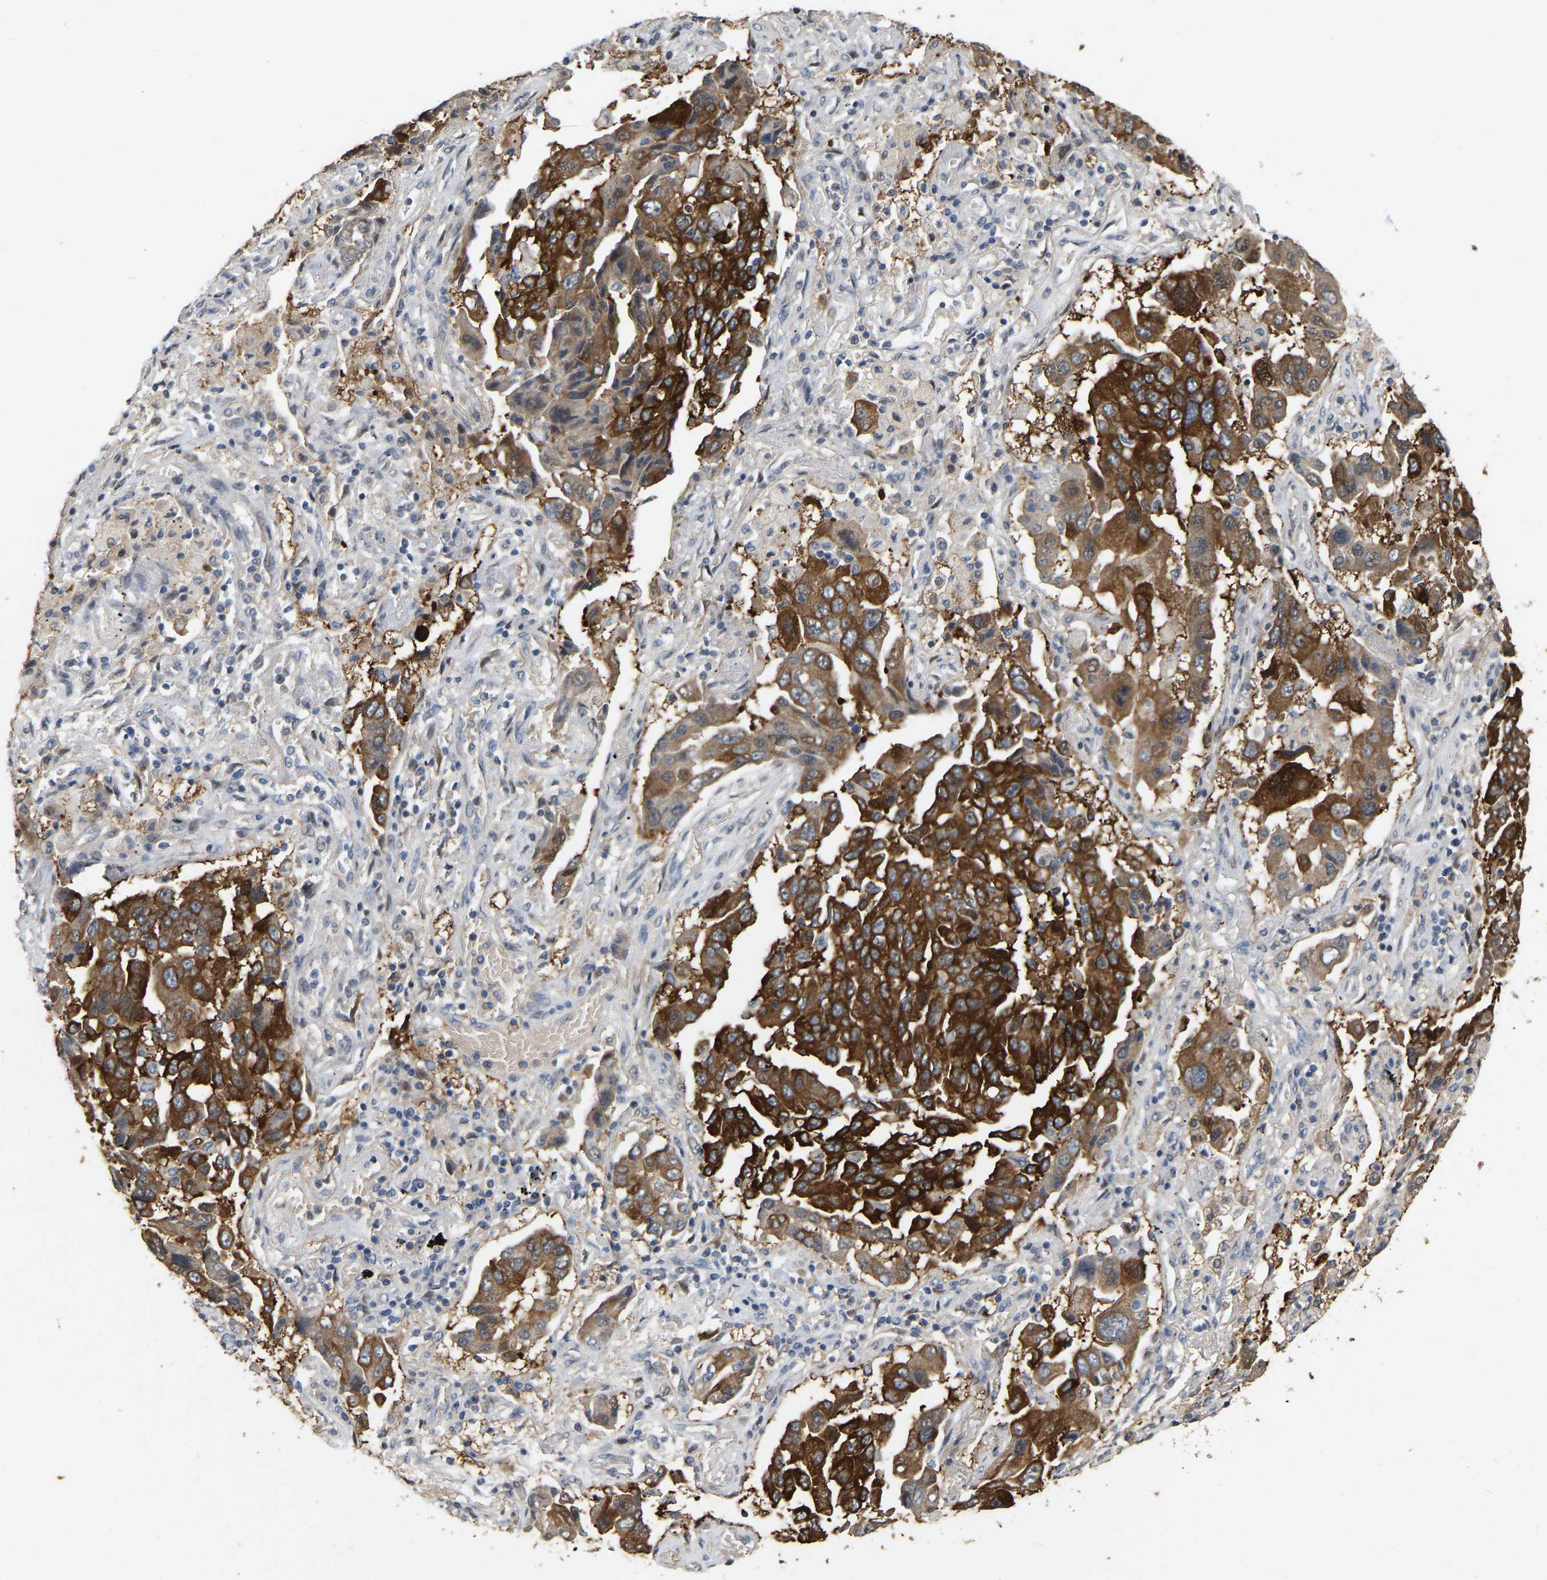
{"staining": {"intensity": "strong", "quantity": ">75%", "location": "cytoplasmic/membranous"}, "tissue": "lung cancer", "cell_type": "Tumor cells", "image_type": "cancer", "snomed": [{"axis": "morphology", "description": "Adenocarcinoma, NOS"}, {"axis": "topography", "description": "Lung"}], "caption": "Lung adenocarcinoma tissue reveals strong cytoplasmic/membranous positivity in approximately >75% of tumor cells, visualized by immunohistochemistry.", "gene": "RUVBL1", "patient": {"sex": "female", "age": 65}}